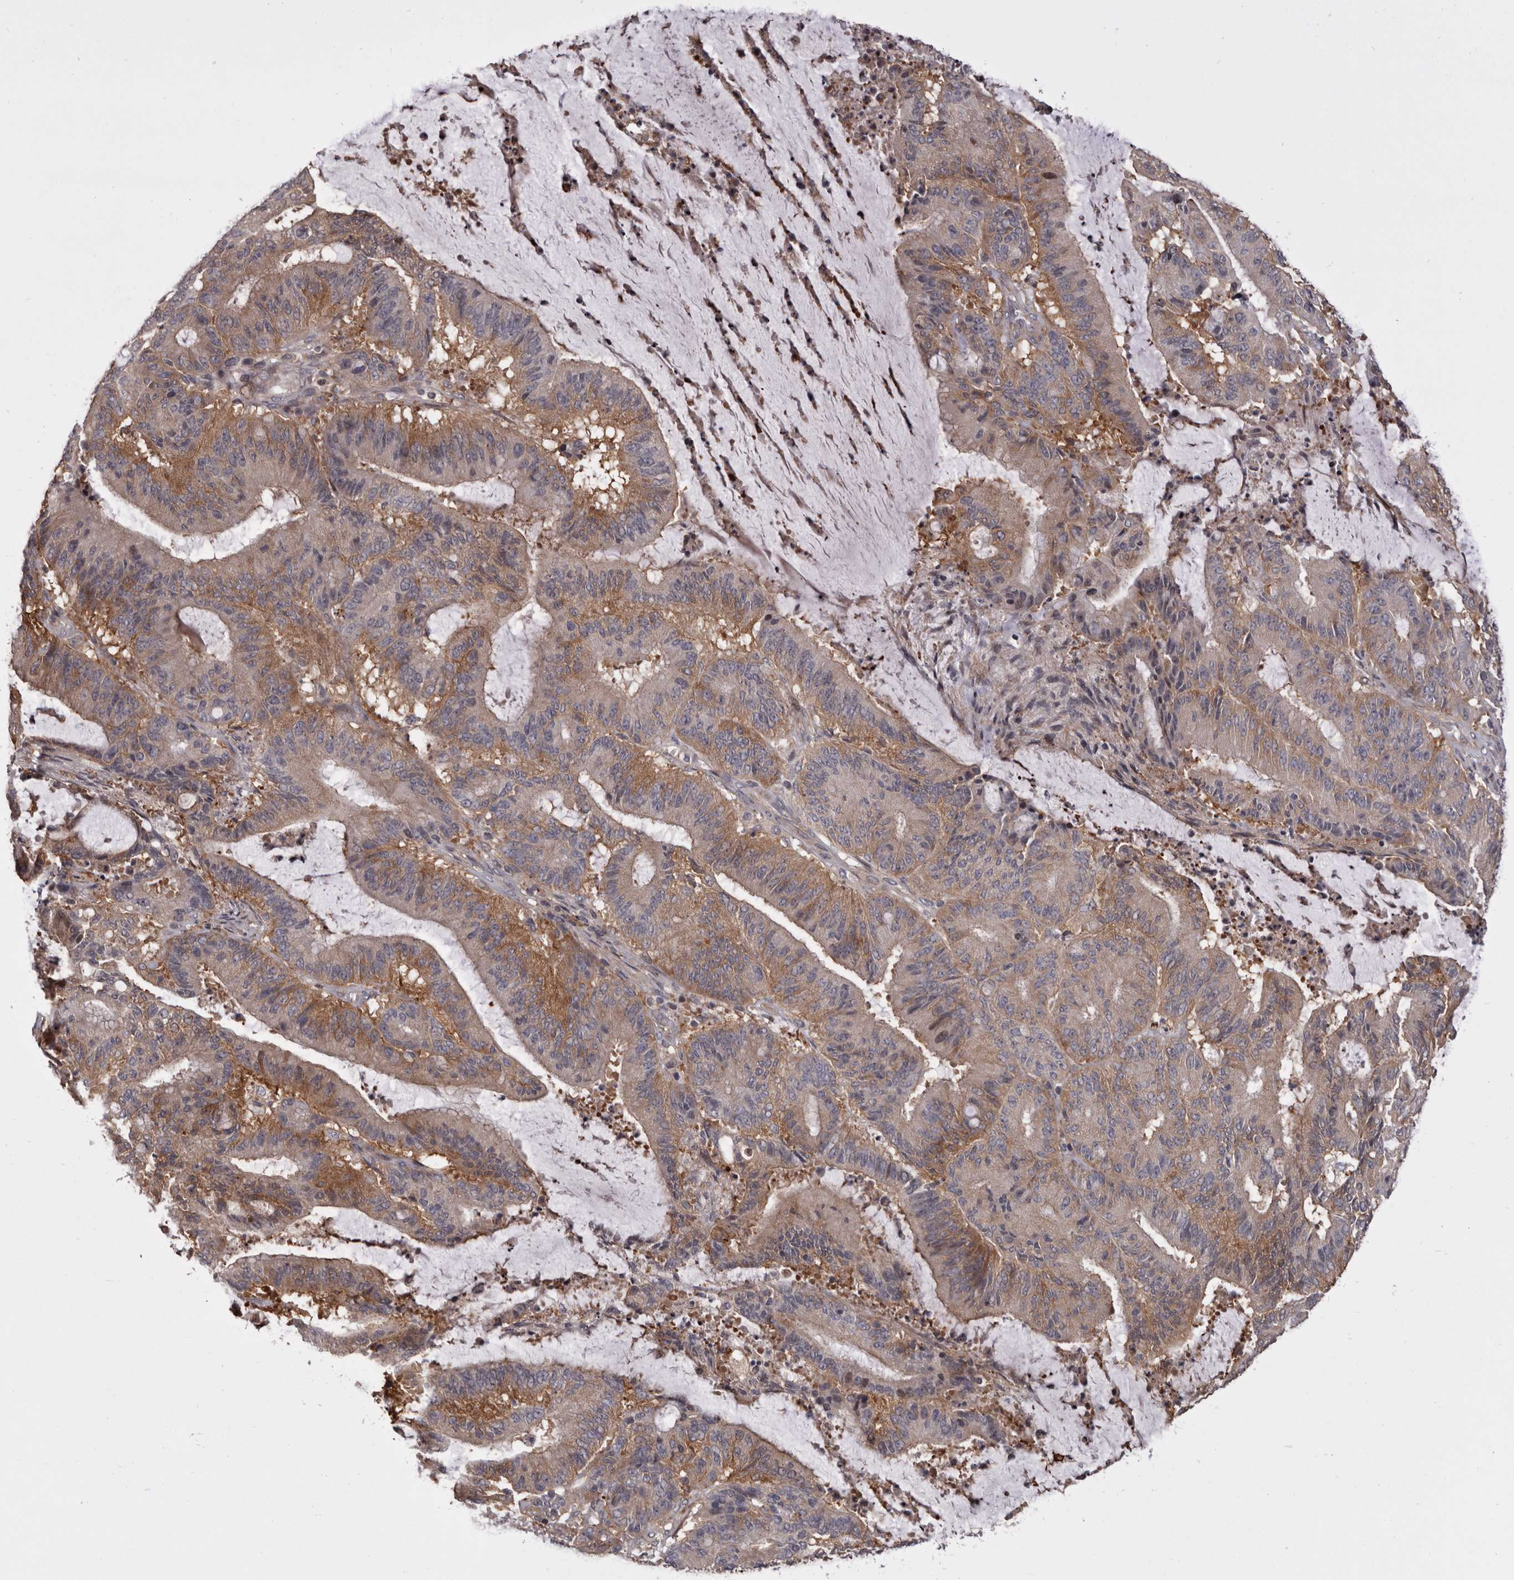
{"staining": {"intensity": "weak", "quantity": "25%-75%", "location": "cytoplasmic/membranous"}, "tissue": "liver cancer", "cell_type": "Tumor cells", "image_type": "cancer", "snomed": [{"axis": "morphology", "description": "Normal tissue, NOS"}, {"axis": "morphology", "description": "Cholangiocarcinoma"}, {"axis": "topography", "description": "Liver"}, {"axis": "topography", "description": "Peripheral nerve tissue"}], "caption": "Protein staining reveals weak cytoplasmic/membranous staining in about 25%-75% of tumor cells in liver cancer. (IHC, brightfield microscopy, high magnification).", "gene": "FGFR4", "patient": {"sex": "female", "age": 73}}